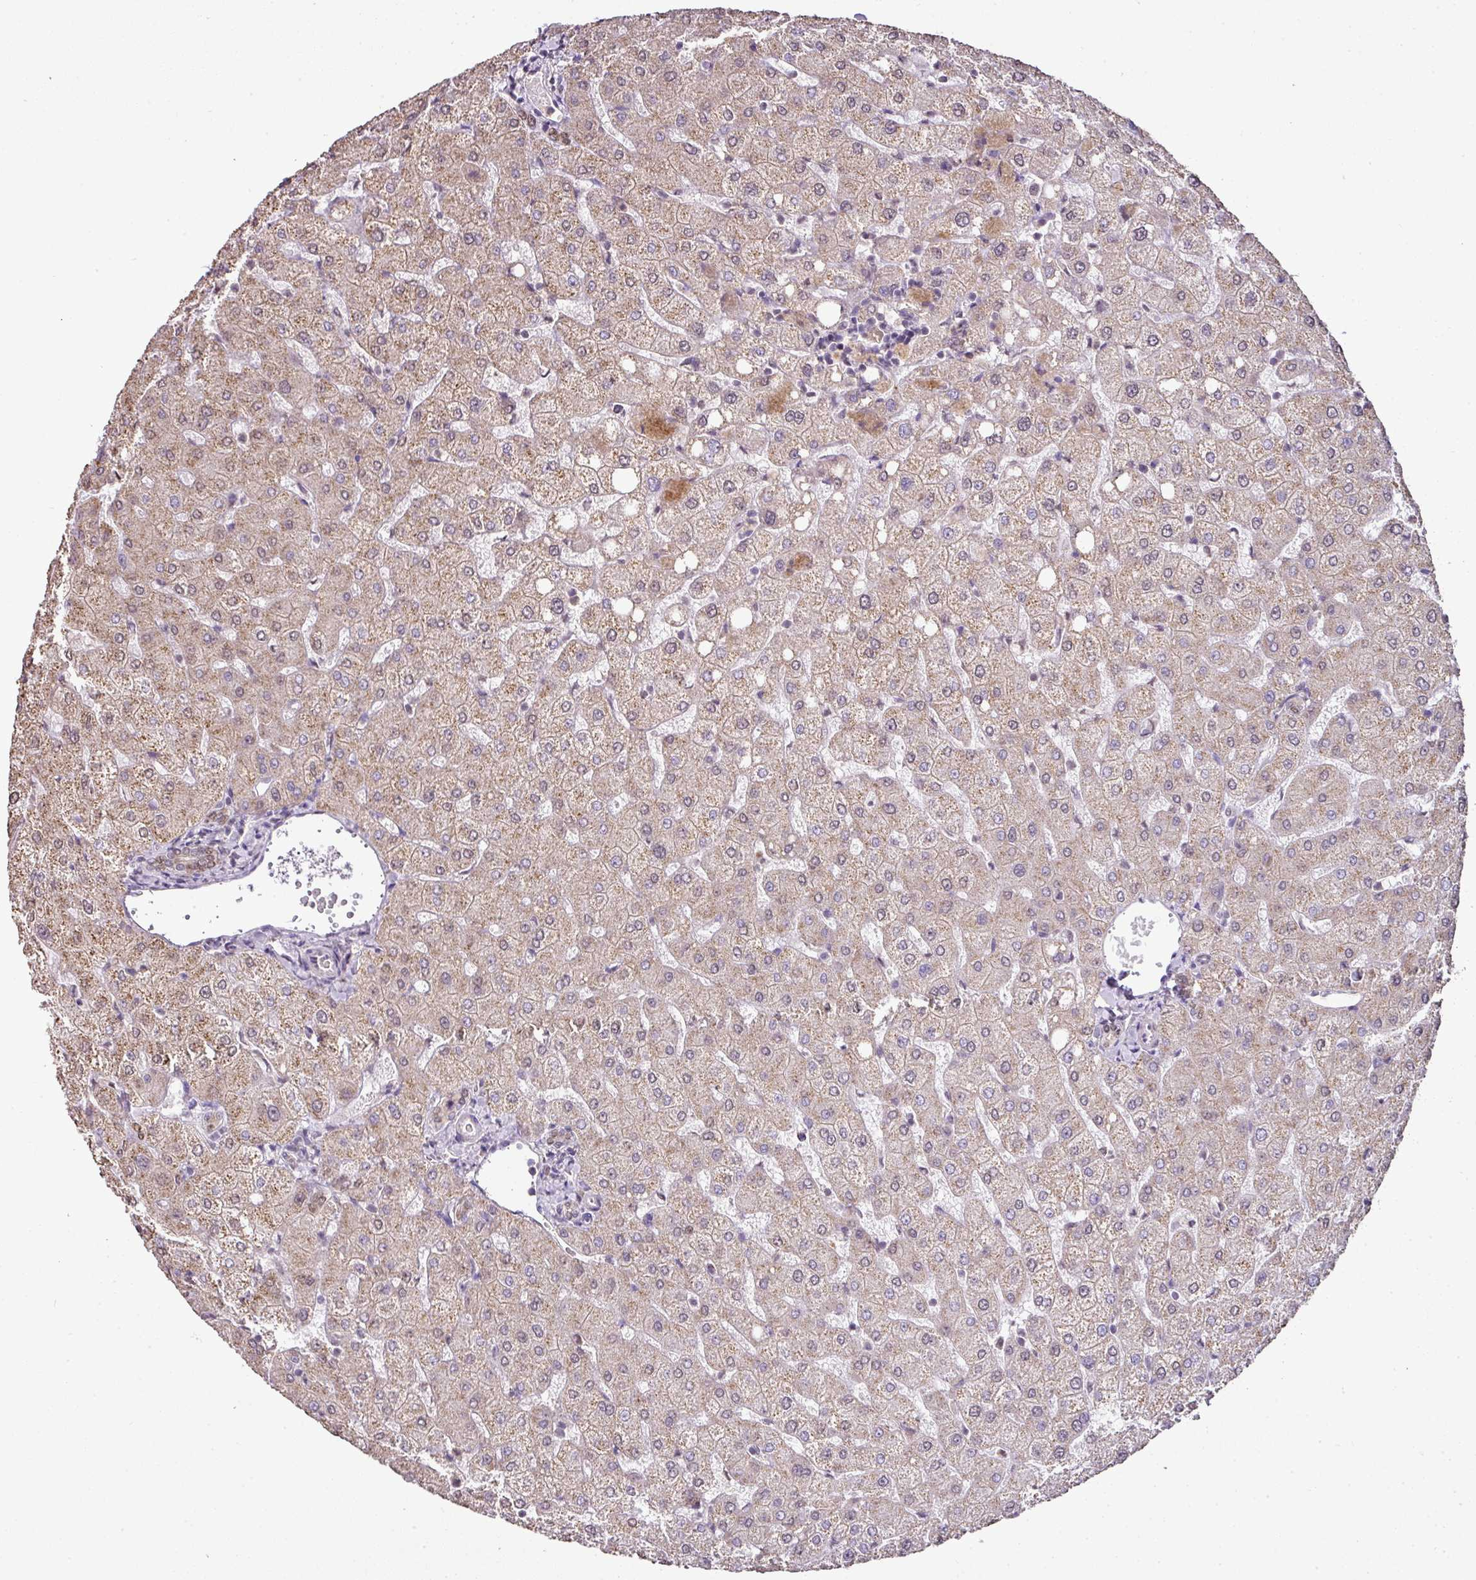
{"staining": {"intensity": "weak", "quantity": "<25%", "location": "cytoplasmic/membranous"}, "tissue": "liver", "cell_type": "Cholangiocytes", "image_type": "normal", "snomed": [{"axis": "morphology", "description": "Normal tissue, NOS"}, {"axis": "topography", "description": "Liver"}], "caption": "Immunohistochemistry histopathology image of normal liver: human liver stained with DAB (3,3'-diaminobenzidine) shows no significant protein expression in cholangiocytes. (Brightfield microscopy of DAB (3,3'-diaminobenzidine) immunohistochemistry (IHC) at high magnification).", "gene": "JPH2", "patient": {"sex": "female", "age": 54}}